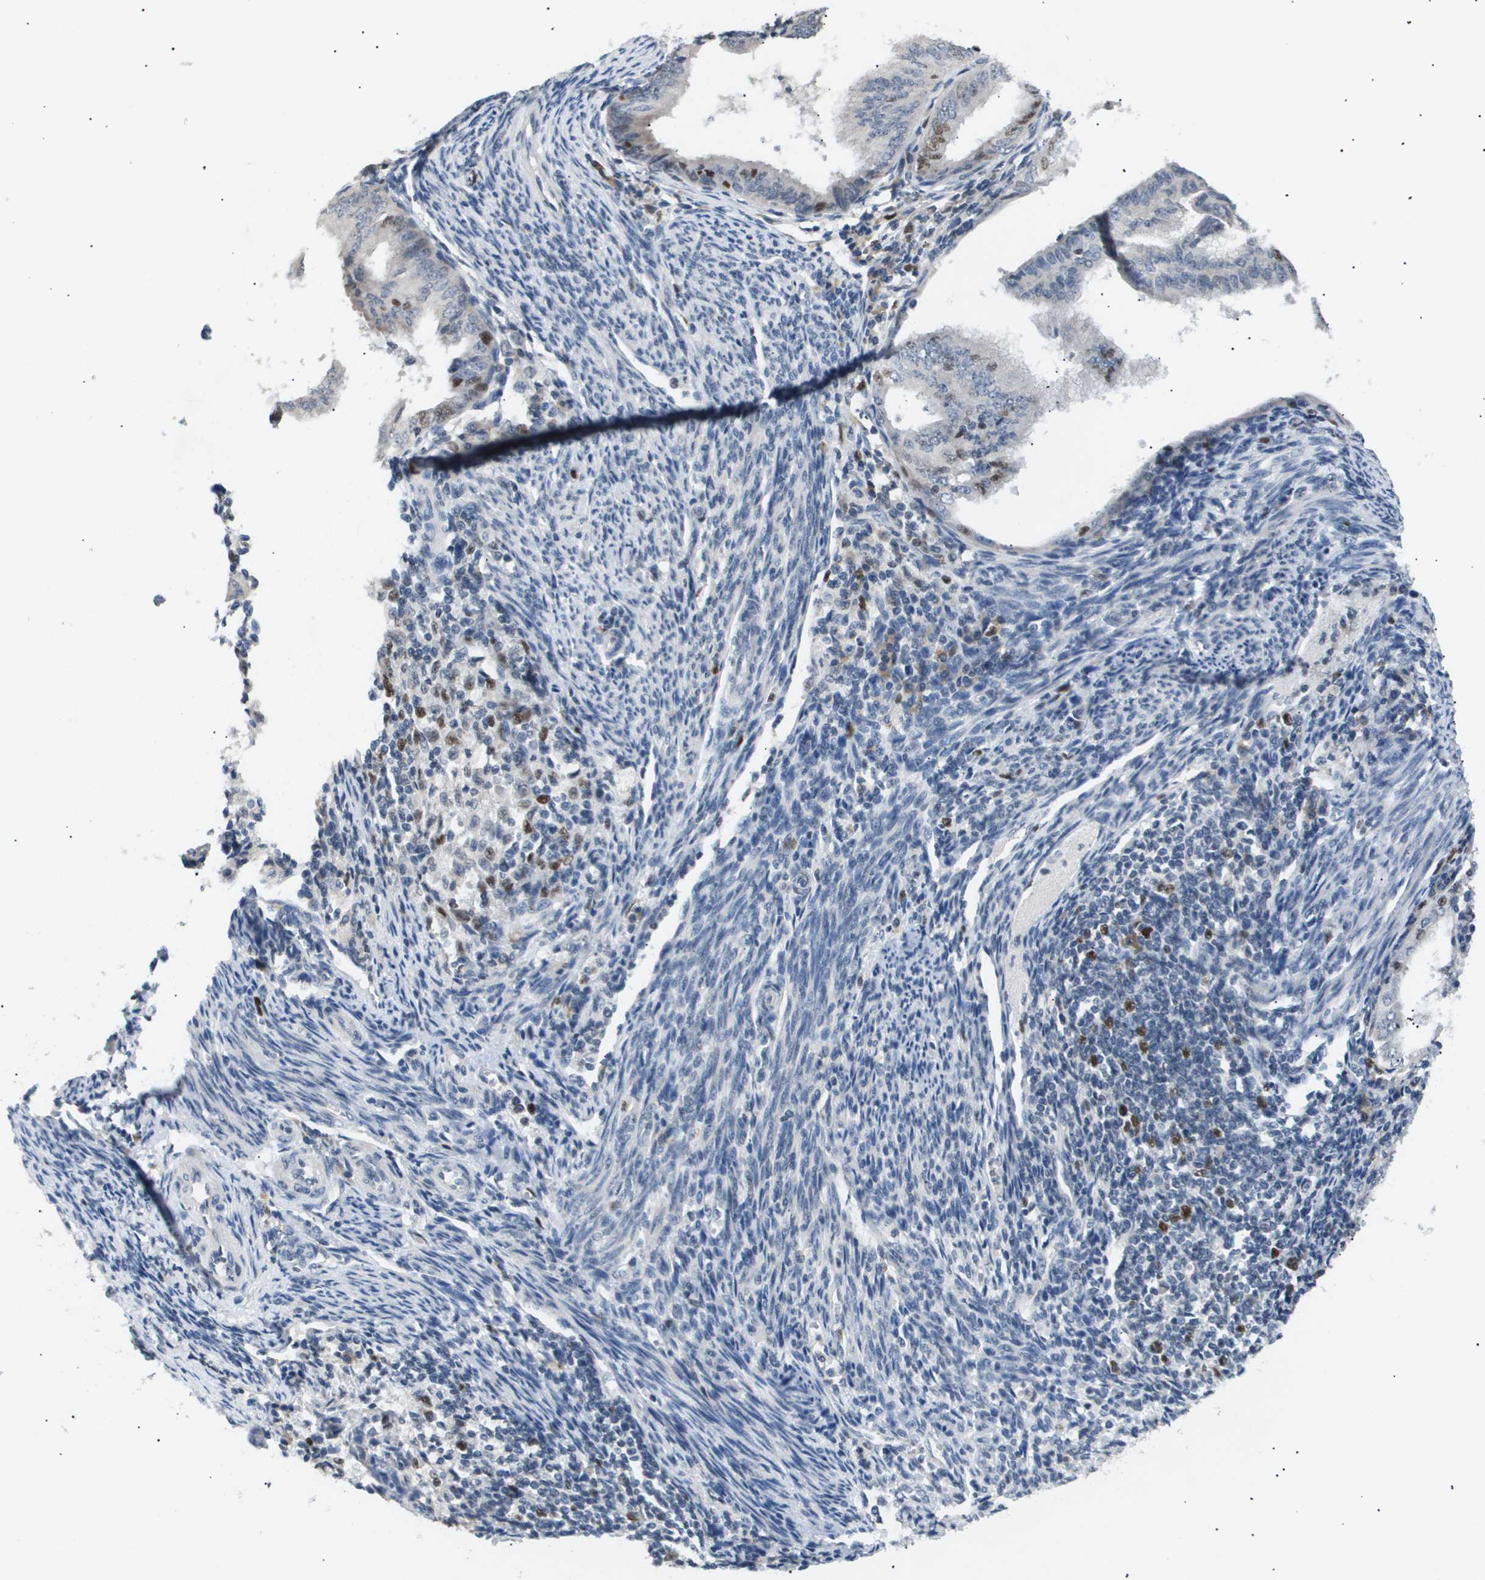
{"staining": {"intensity": "moderate", "quantity": "<25%", "location": "nuclear"}, "tissue": "endometrial cancer", "cell_type": "Tumor cells", "image_type": "cancer", "snomed": [{"axis": "morphology", "description": "Adenocarcinoma, NOS"}, {"axis": "topography", "description": "Endometrium"}], "caption": "Approximately <25% of tumor cells in human endometrial cancer reveal moderate nuclear protein expression as visualized by brown immunohistochemical staining.", "gene": "ANAPC2", "patient": {"sex": "female", "age": 58}}